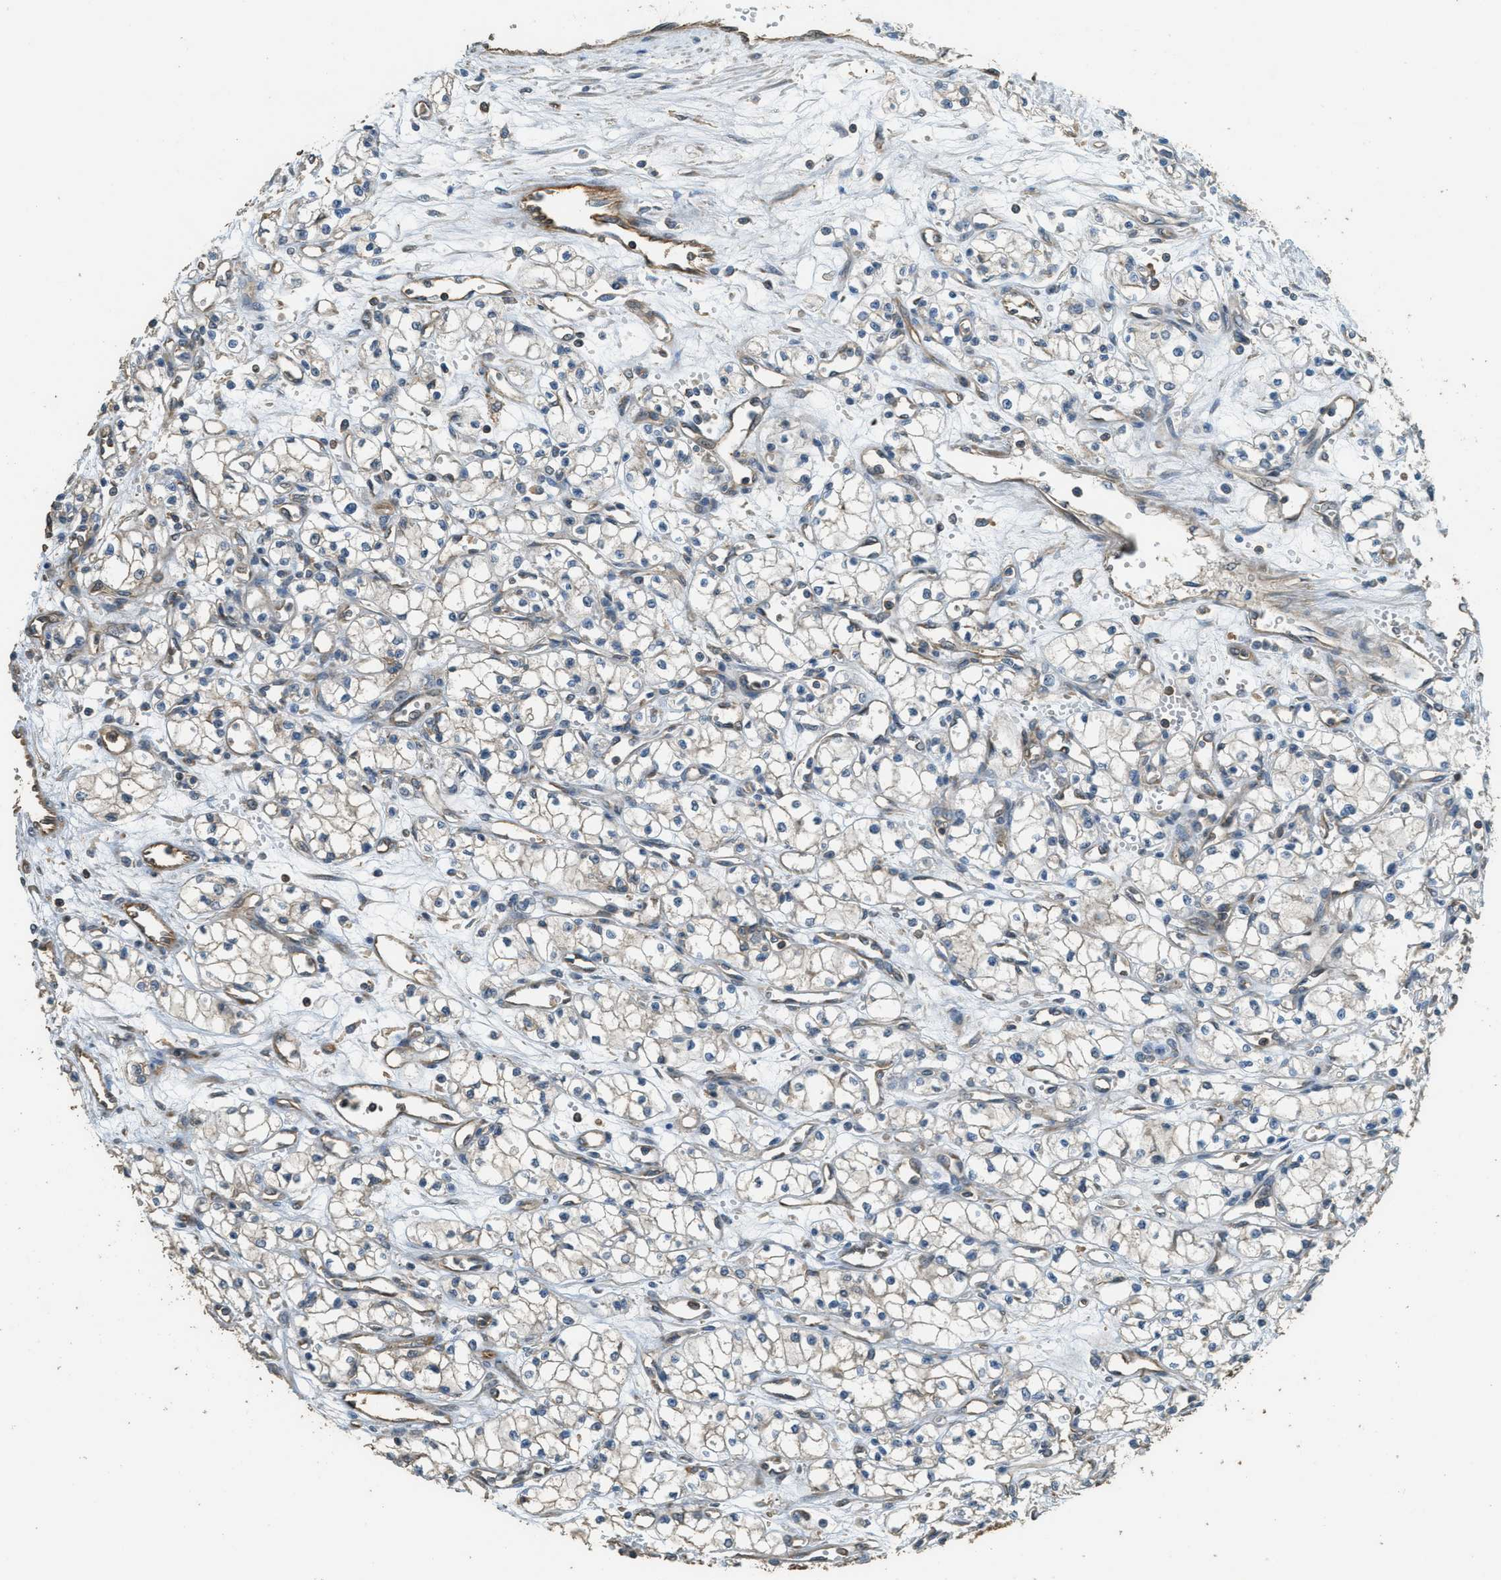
{"staining": {"intensity": "weak", "quantity": "<25%", "location": "cytoplasmic/membranous"}, "tissue": "renal cancer", "cell_type": "Tumor cells", "image_type": "cancer", "snomed": [{"axis": "morphology", "description": "Normal tissue, NOS"}, {"axis": "morphology", "description": "Adenocarcinoma, NOS"}, {"axis": "topography", "description": "Kidney"}], "caption": "DAB immunohistochemical staining of renal adenocarcinoma demonstrates no significant staining in tumor cells.", "gene": "MARS1", "patient": {"sex": "male", "age": 59}}